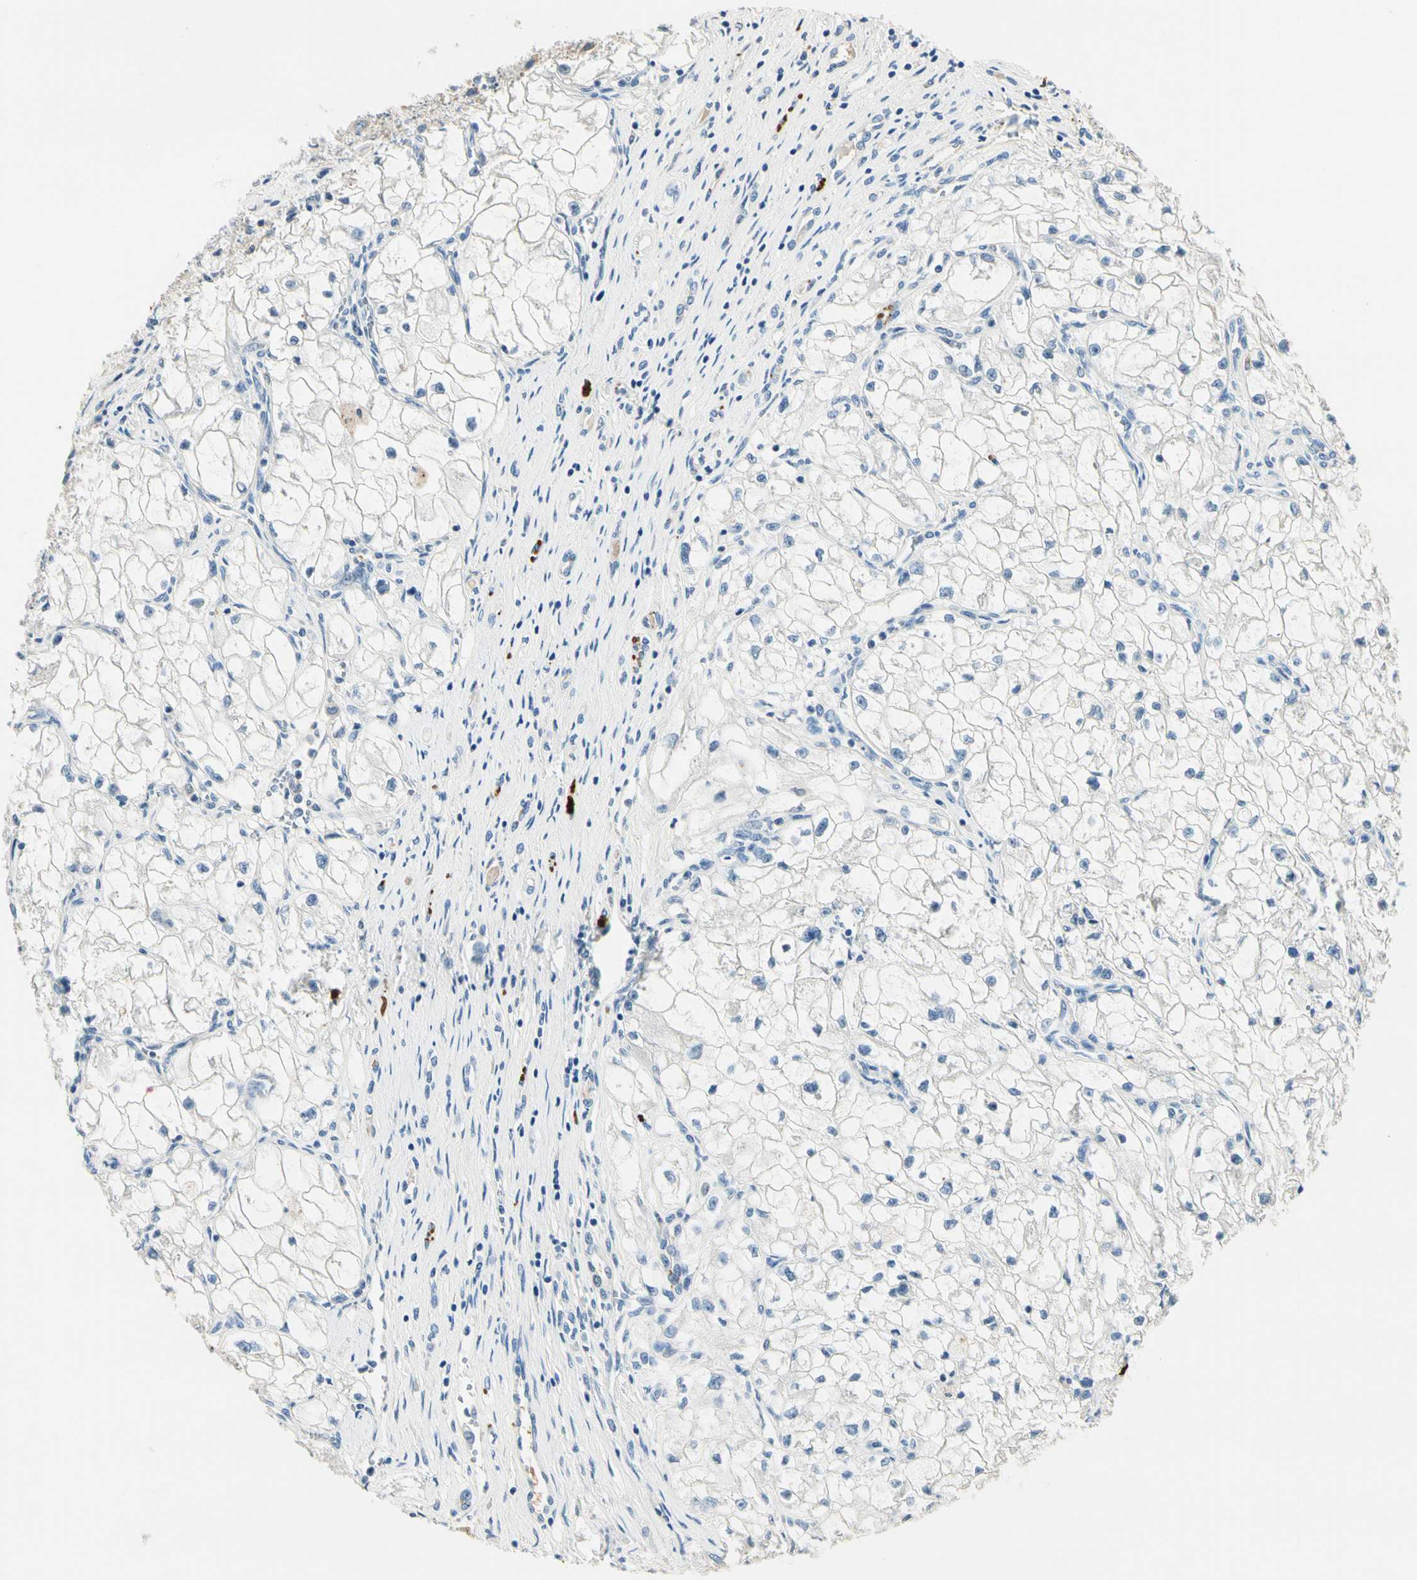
{"staining": {"intensity": "negative", "quantity": "none", "location": "none"}, "tissue": "renal cancer", "cell_type": "Tumor cells", "image_type": "cancer", "snomed": [{"axis": "morphology", "description": "Adenocarcinoma, NOS"}, {"axis": "topography", "description": "Kidney"}], "caption": "A photomicrograph of renal adenocarcinoma stained for a protein displays no brown staining in tumor cells.", "gene": "TGFBR3", "patient": {"sex": "female", "age": 70}}